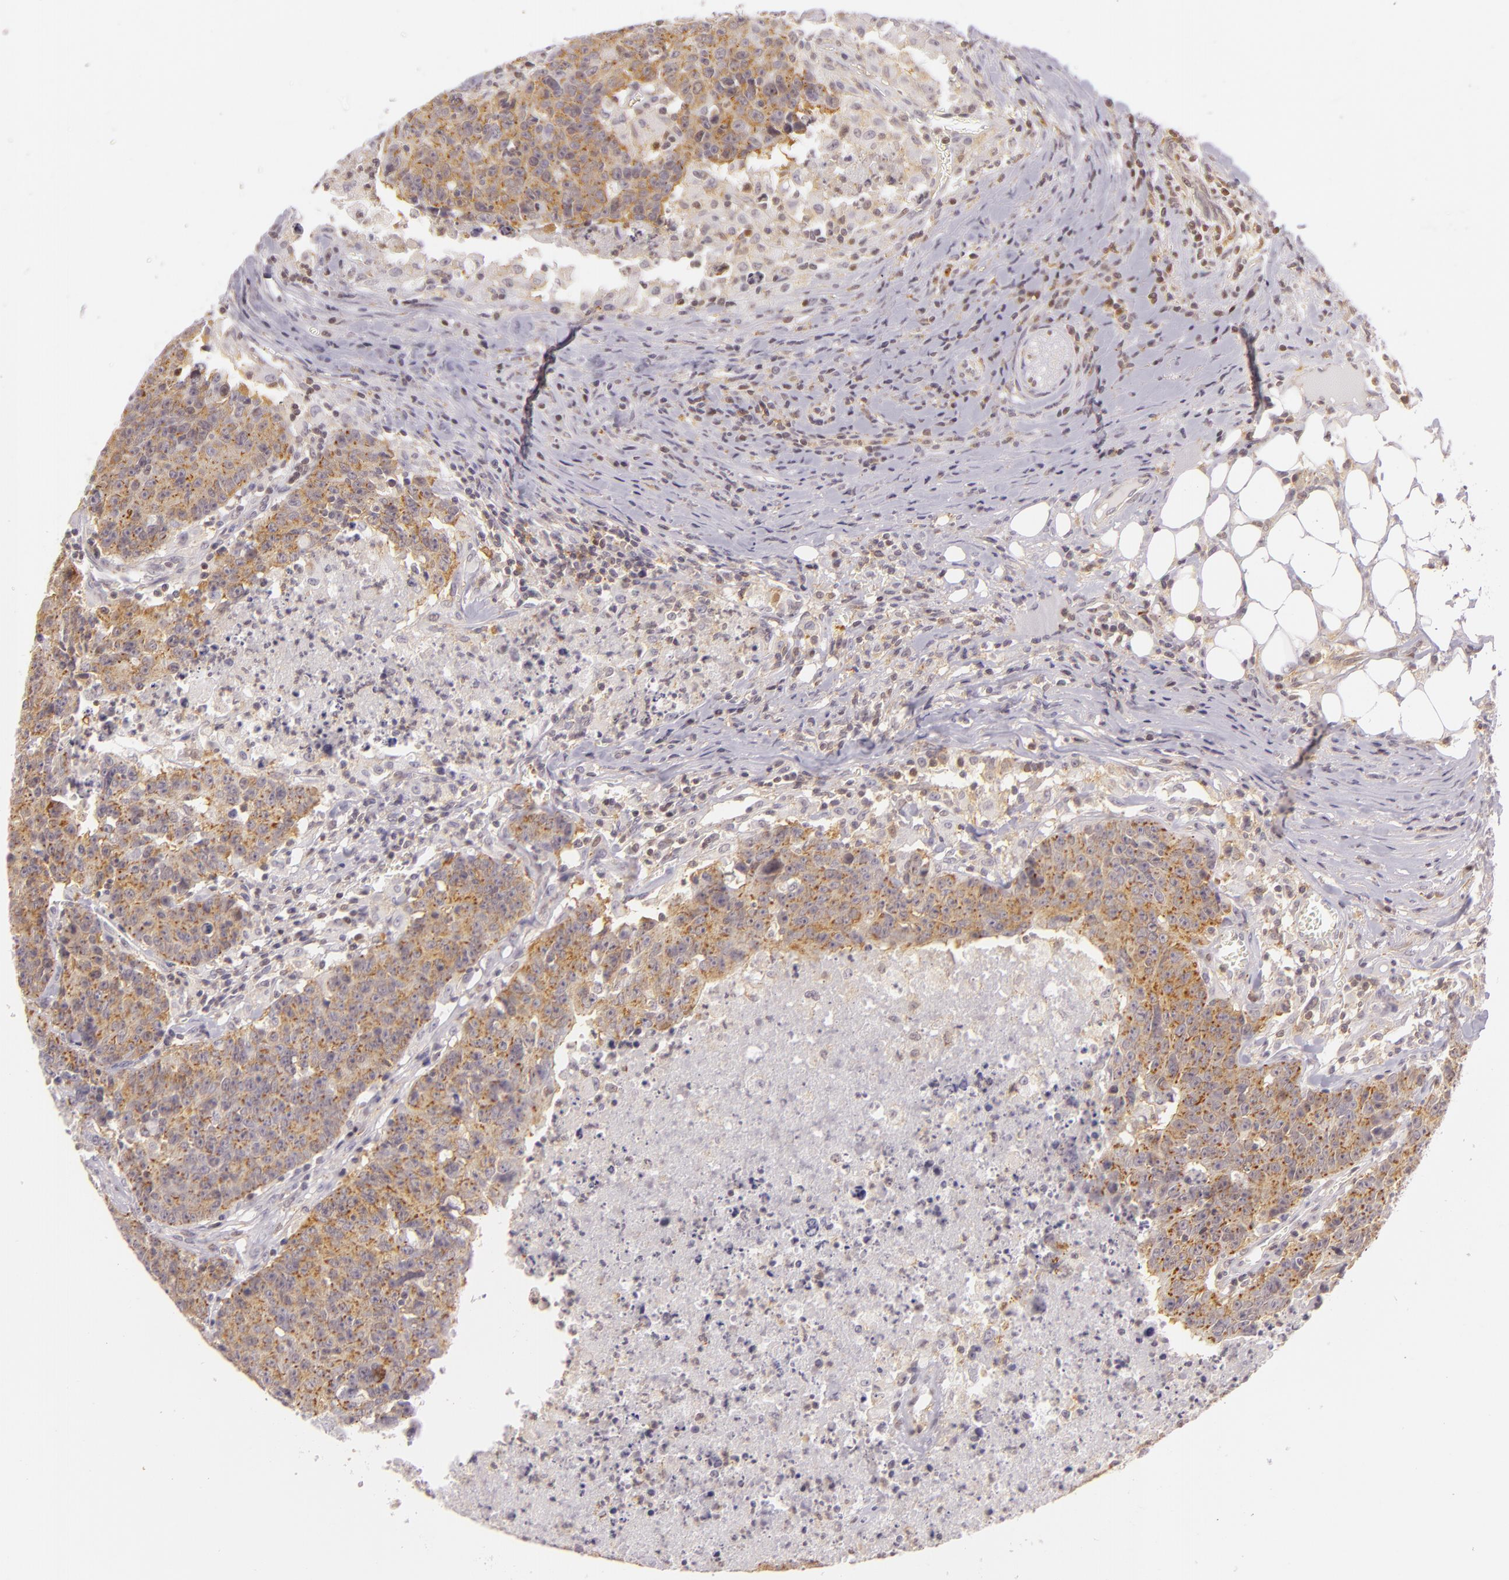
{"staining": {"intensity": "weak", "quantity": "<25%", "location": "cytoplasmic/membranous,nuclear"}, "tissue": "colorectal cancer", "cell_type": "Tumor cells", "image_type": "cancer", "snomed": [{"axis": "morphology", "description": "Adenocarcinoma, NOS"}, {"axis": "topography", "description": "Colon"}], "caption": "This is an immunohistochemistry histopathology image of human adenocarcinoma (colorectal). There is no staining in tumor cells.", "gene": "IMPDH1", "patient": {"sex": "female", "age": 53}}